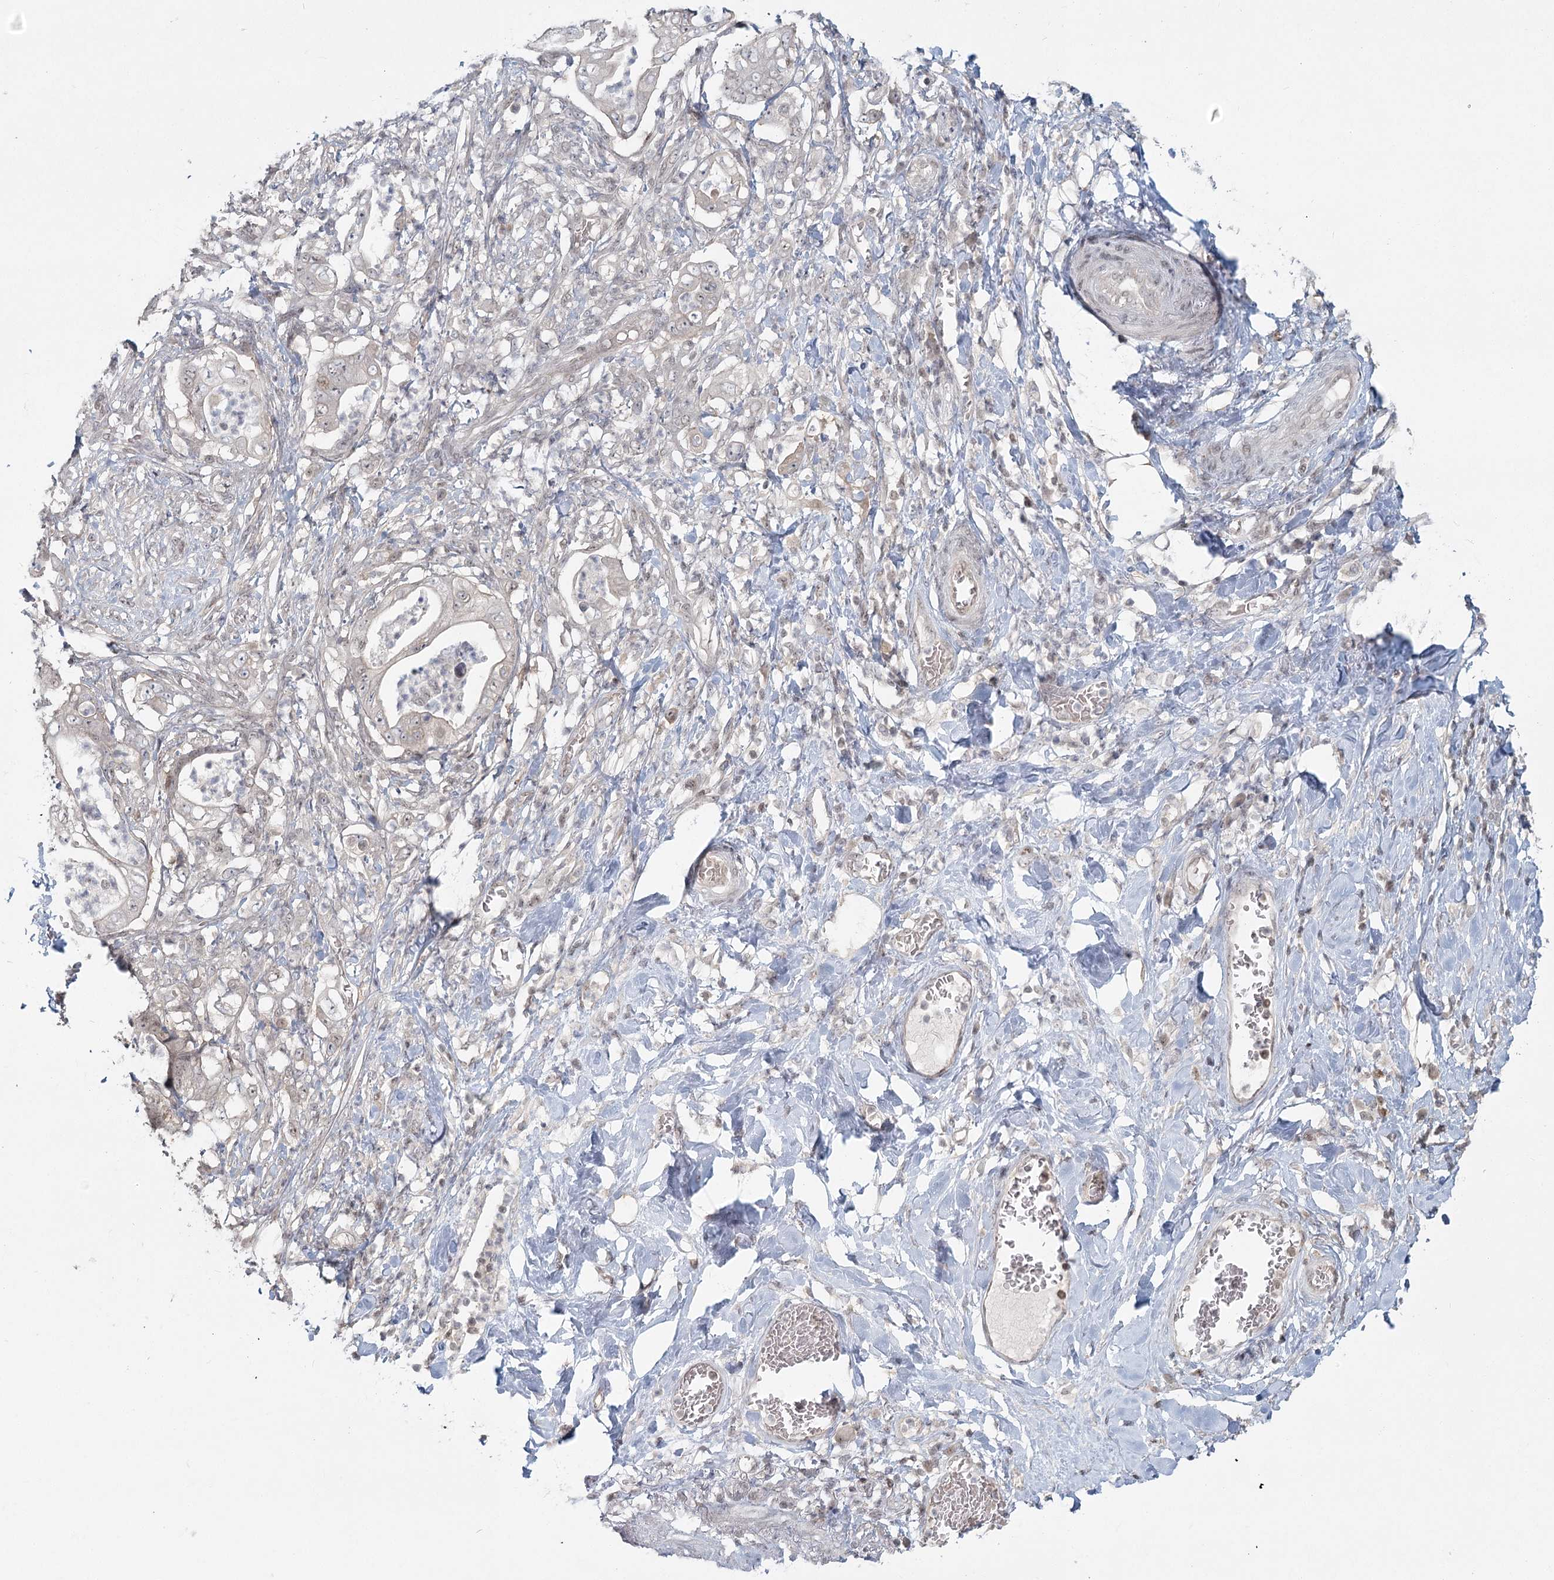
{"staining": {"intensity": "weak", "quantity": "<25%", "location": "nuclear"}, "tissue": "stomach cancer", "cell_type": "Tumor cells", "image_type": "cancer", "snomed": [{"axis": "morphology", "description": "Adenocarcinoma, NOS"}, {"axis": "topography", "description": "Stomach"}], "caption": "The image shows no staining of tumor cells in adenocarcinoma (stomach).", "gene": "R3HCC1L", "patient": {"sex": "female", "age": 73}}